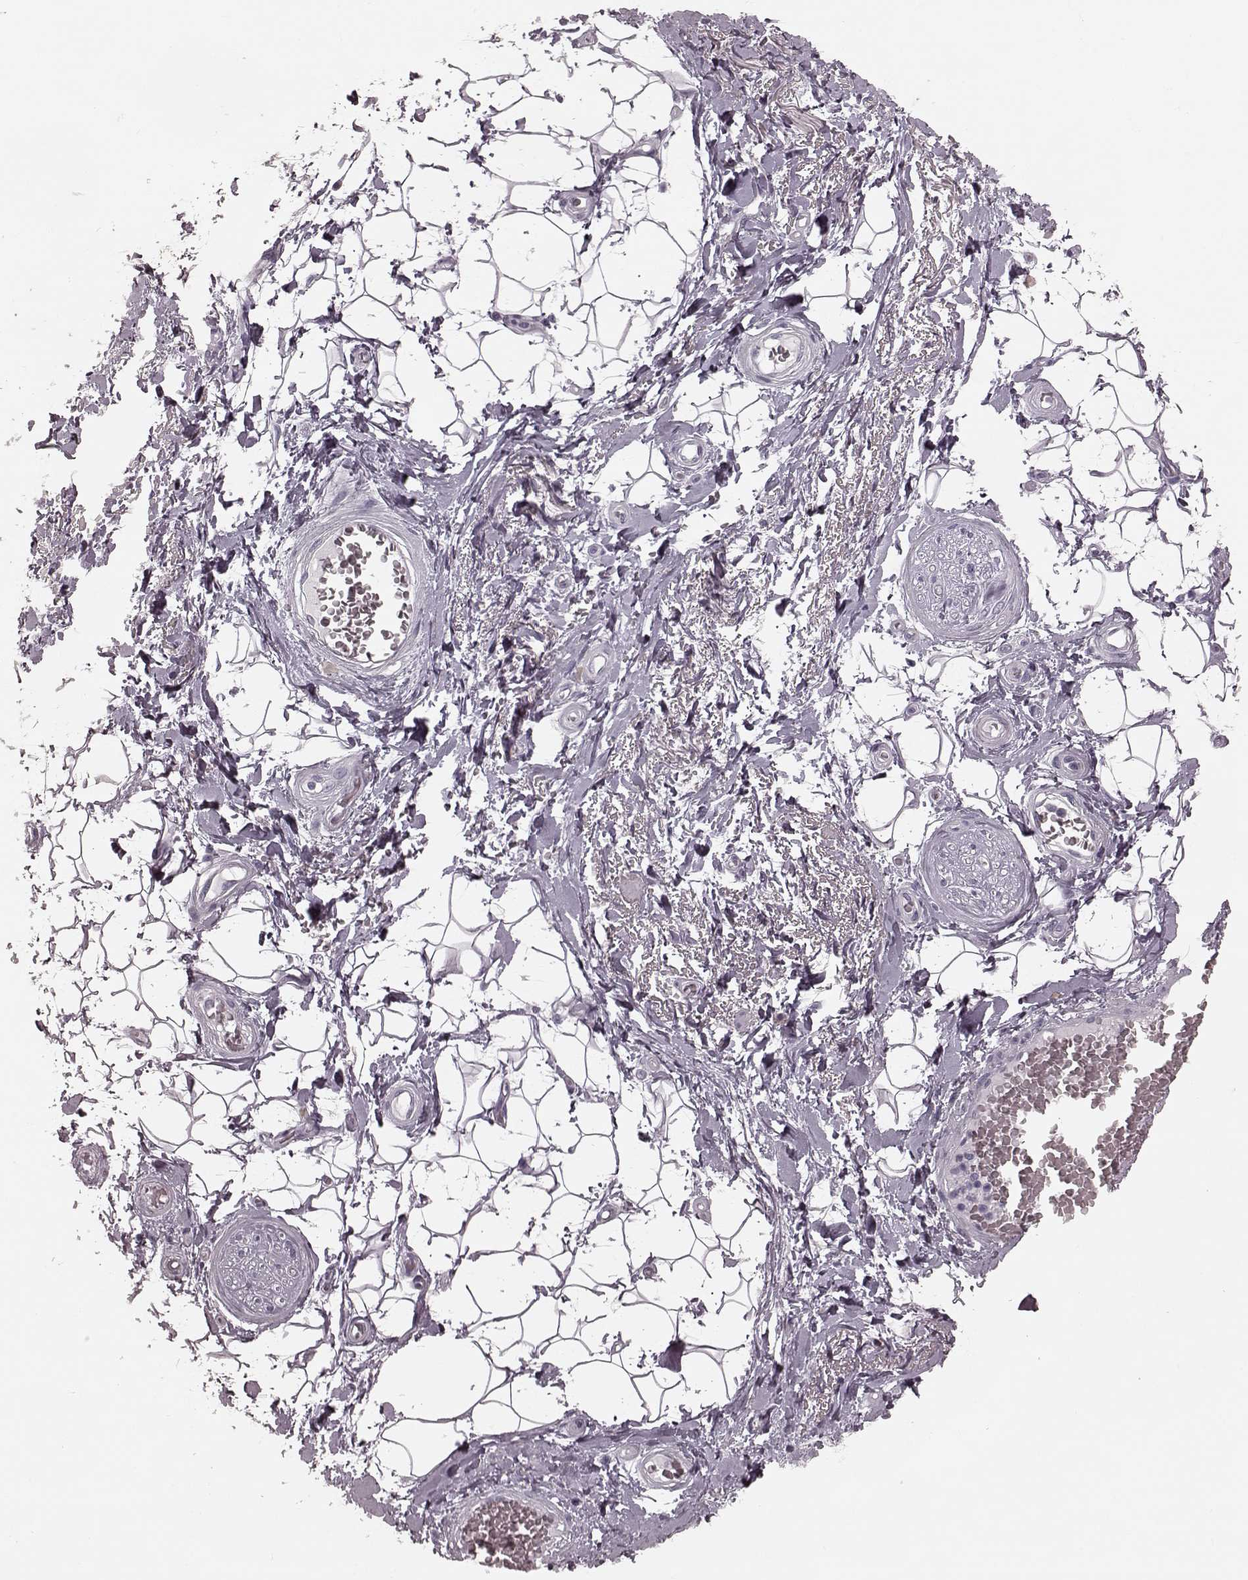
{"staining": {"intensity": "negative", "quantity": "none", "location": "none"}, "tissue": "adipose tissue", "cell_type": "Adipocytes", "image_type": "normal", "snomed": [{"axis": "morphology", "description": "Normal tissue, NOS"}, {"axis": "topography", "description": "Anal"}, {"axis": "topography", "description": "Peripheral nerve tissue"}], "caption": "High power microscopy histopathology image of an immunohistochemistry (IHC) photomicrograph of benign adipose tissue, revealing no significant positivity in adipocytes.", "gene": "TRPM1", "patient": {"sex": "male", "age": 53}}